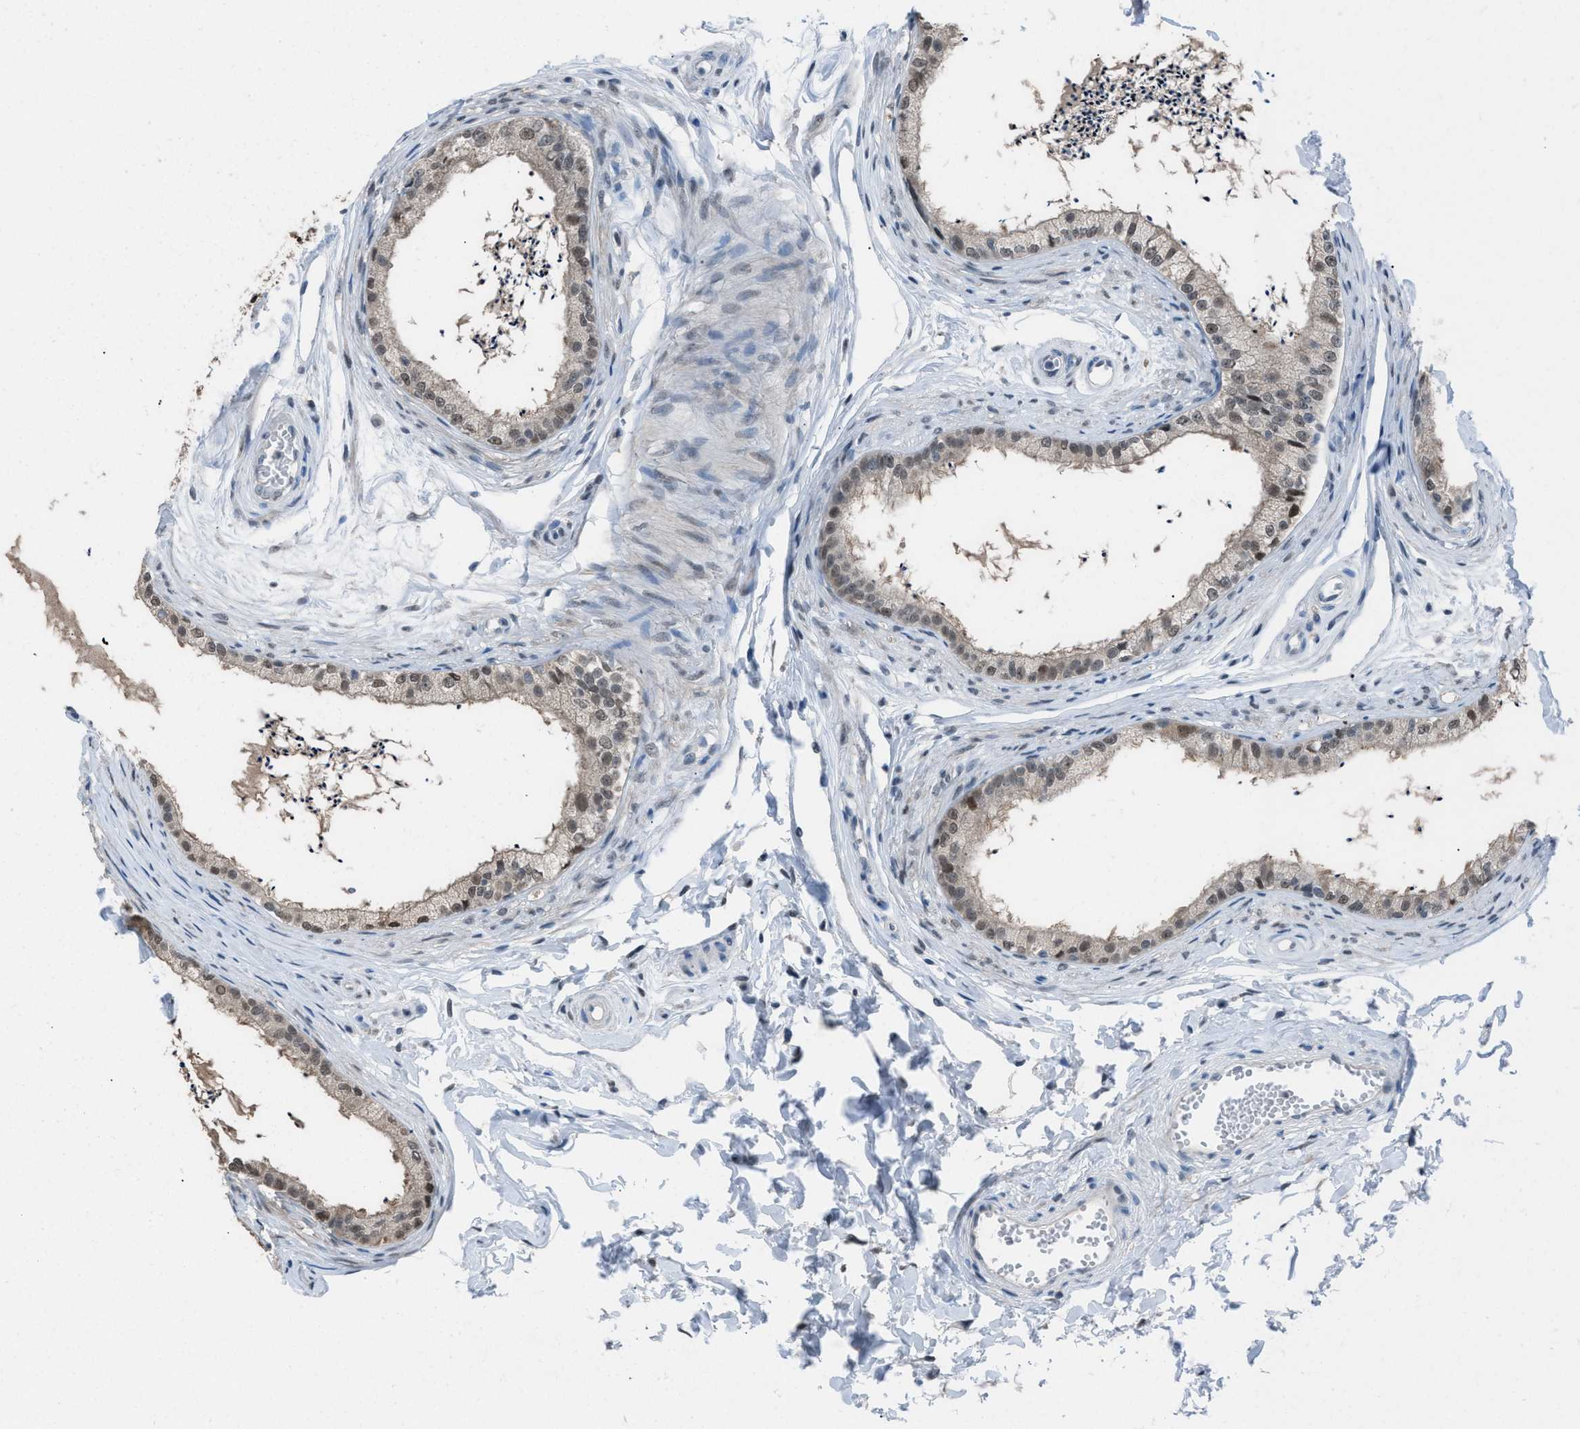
{"staining": {"intensity": "weak", "quantity": "25%-75%", "location": "cytoplasmic/membranous,nuclear"}, "tissue": "epididymis", "cell_type": "Glandular cells", "image_type": "normal", "snomed": [{"axis": "morphology", "description": "Normal tissue, NOS"}, {"axis": "topography", "description": "Epididymis"}], "caption": "Weak cytoplasmic/membranous,nuclear staining is identified in about 25%-75% of glandular cells in normal epididymis. (Brightfield microscopy of DAB IHC at high magnification).", "gene": "ZNF276", "patient": {"sex": "male", "age": 56}}